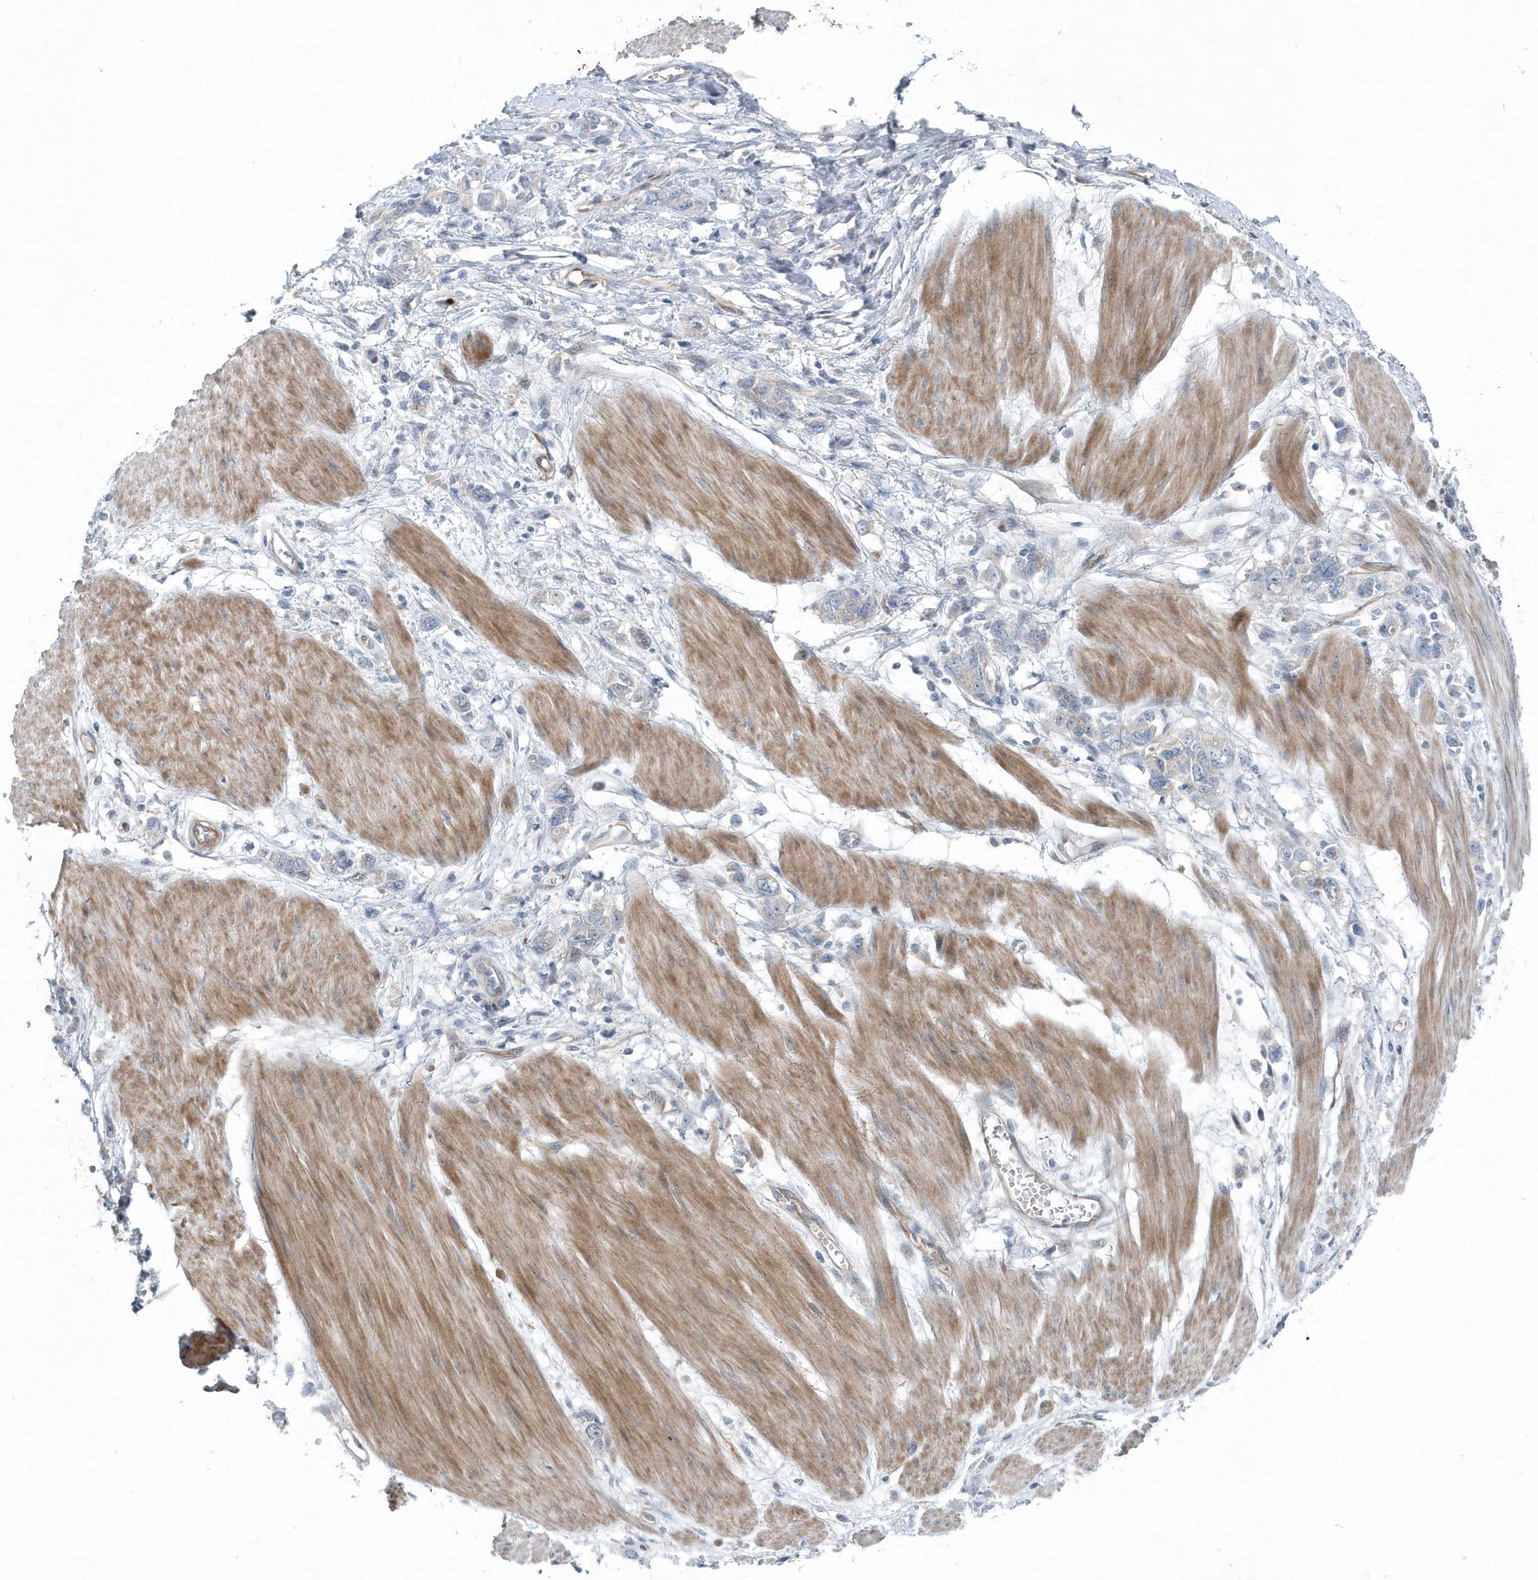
{"staining": {"intensity": "negative", "quantity": "none", "location": "none"}, "tissue": "stomach cancer", "cell_type": "Tumor cells", "image_type": "cancer", "snomed": [{"axis": "morphology", "description": "Adenocarcinoma, NOS"}, {"axis": "topography", "description": "Stomach"}], "caption": "IHC image of human stomach cancer (adenocarcinoma) stained for a protein (brown), which exhibits no positivity in tumor cells. Nuclei are stained in blue.", "gene": "MCC", "patient": {"sex": "female", "age": 76}}